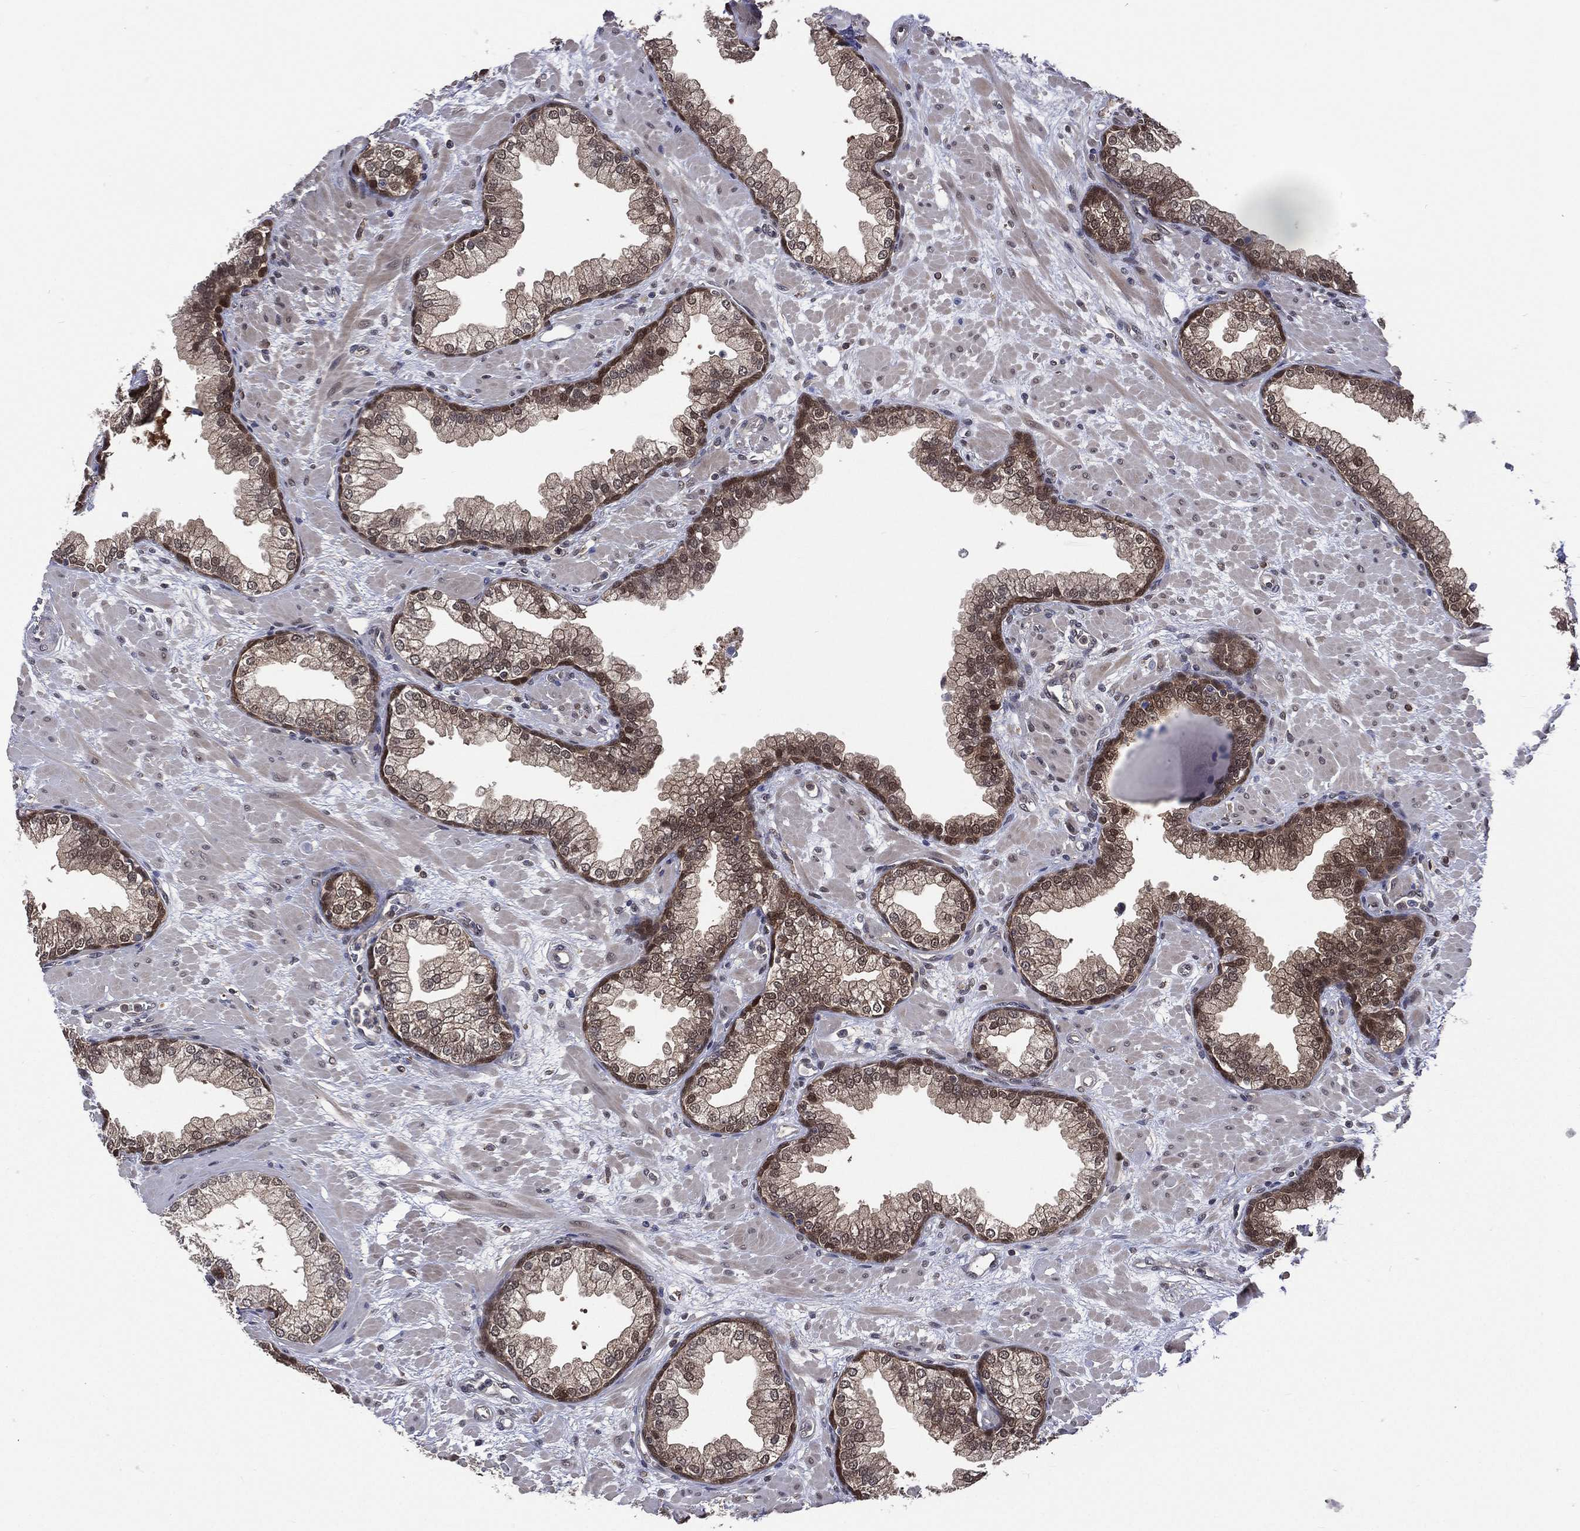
{"staining": {"intensity": "moderate", "quantity": "25%-75%", "location": "cytoplasmic/membranous,nuclear"}, "tissue": "prostate", "cell_type": "Glandular cells", "image_type": "normal", "snomed": [{"axis": "morphology", "description": "Normal tissue, NOS"}, {"axis": "topography", "description": "Prostate"}], "caption": "Protein staining of unremarkable prostate reveals moderate cytoplasmic/membranous,nuclear expression in about 25%-75% of glandular cells.", "gene": "MTAP", "patient": {"sex": "male", "age": 63}}